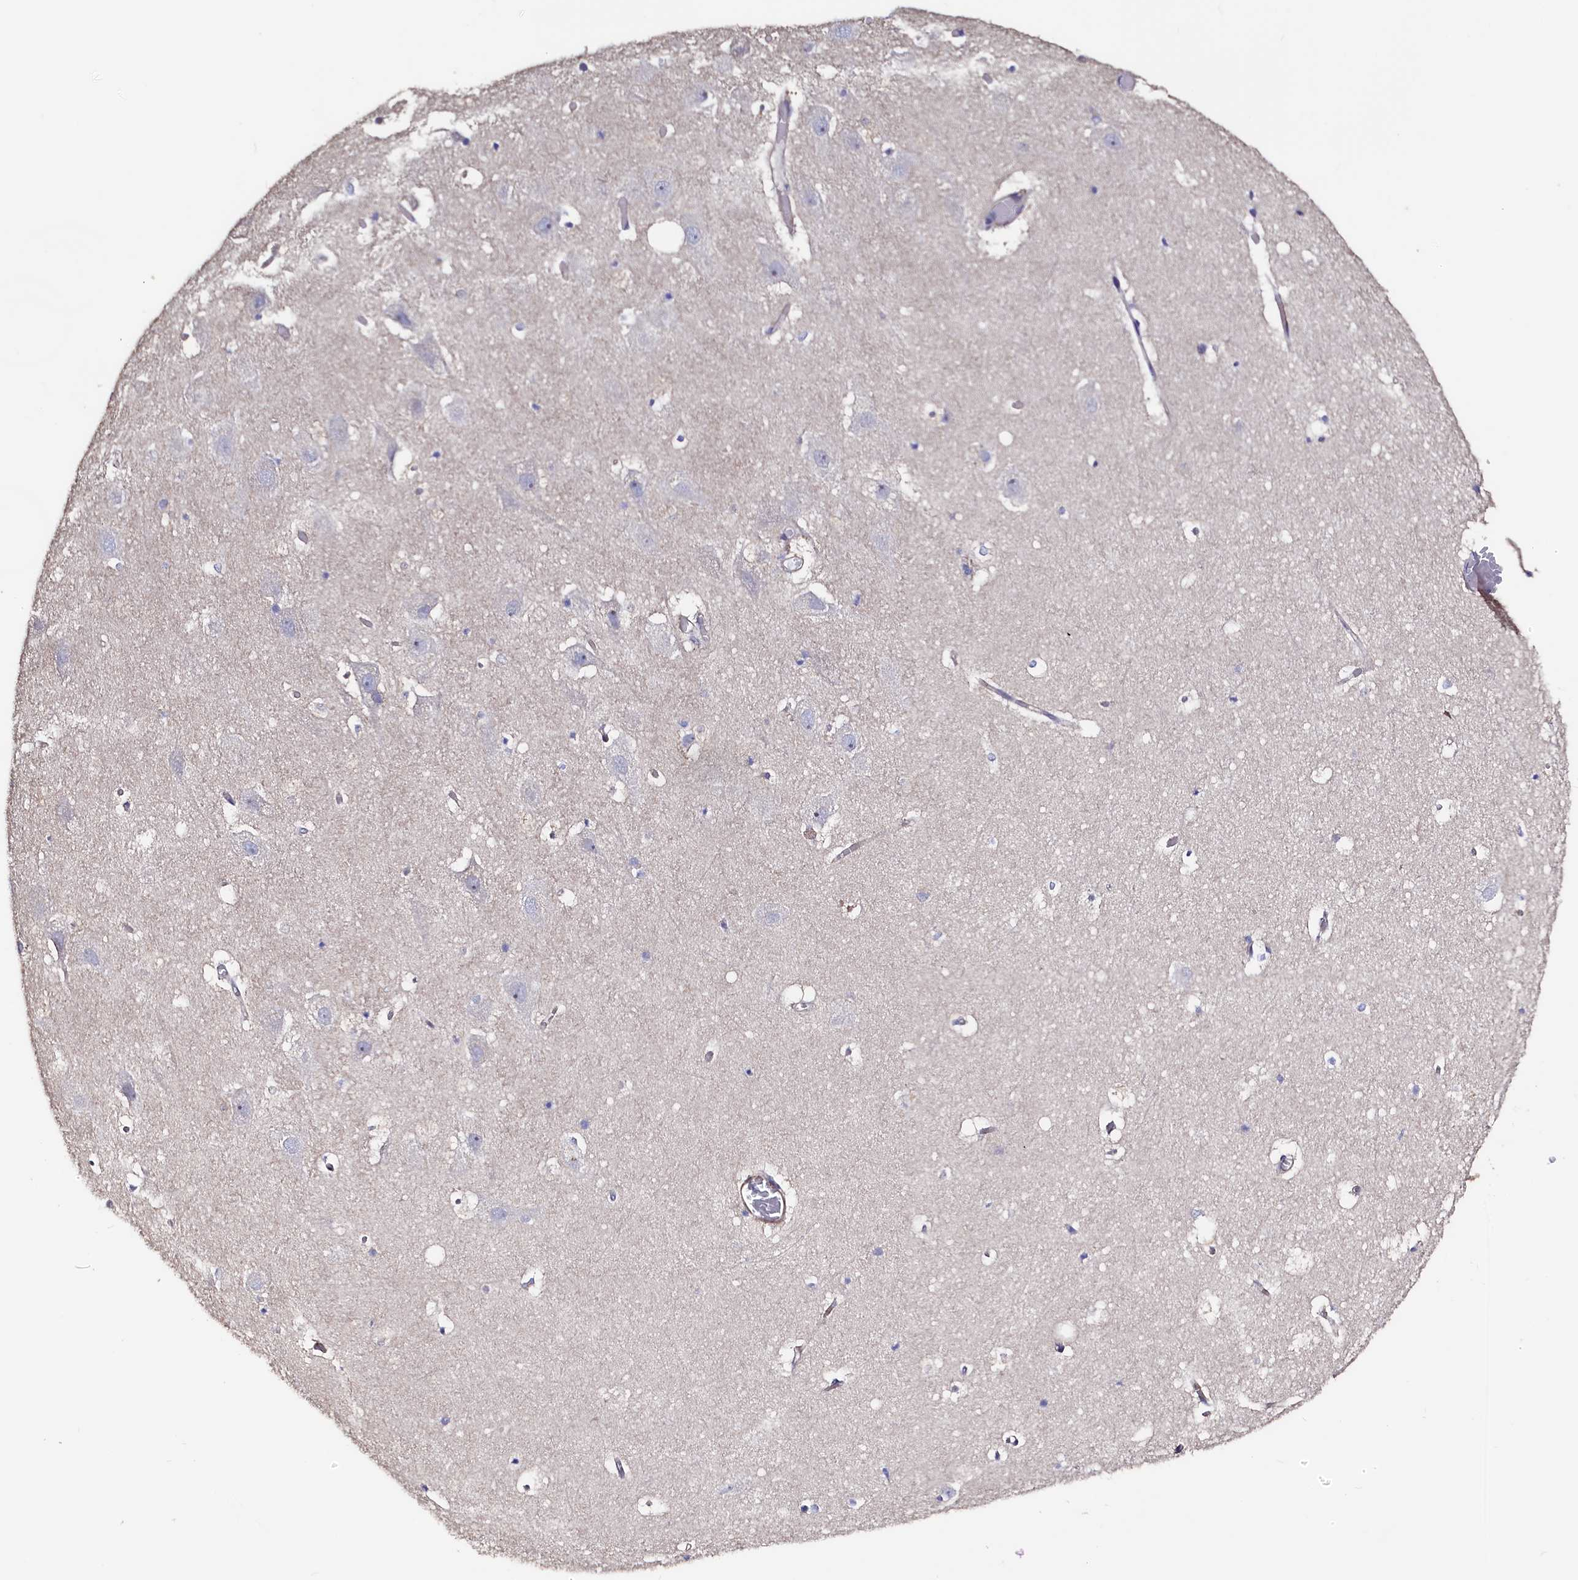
{"staining": {"intensity": "negative", "quantity": "none", "location": "none"}, "tissue": "hippocampus", "cell_type": "Glial cells", "image_type": "normal", "snomed": [{"axis": "morphology", "description": "Normal tissue, NOS"}, {"axis": "topography", "description": "Hippocampus"}], "caption": "Immunohistochemical staining of unremarkable human hippocampus demonstrates no significant expression in glial cells. The staining is performed using DAB (3,3'-diaminobenzidine) brown chromogen with nuclei counter-stained in using hematoxylin.", "gene": "WNT8A", "patient": {"sex": "female", "age": 52}}